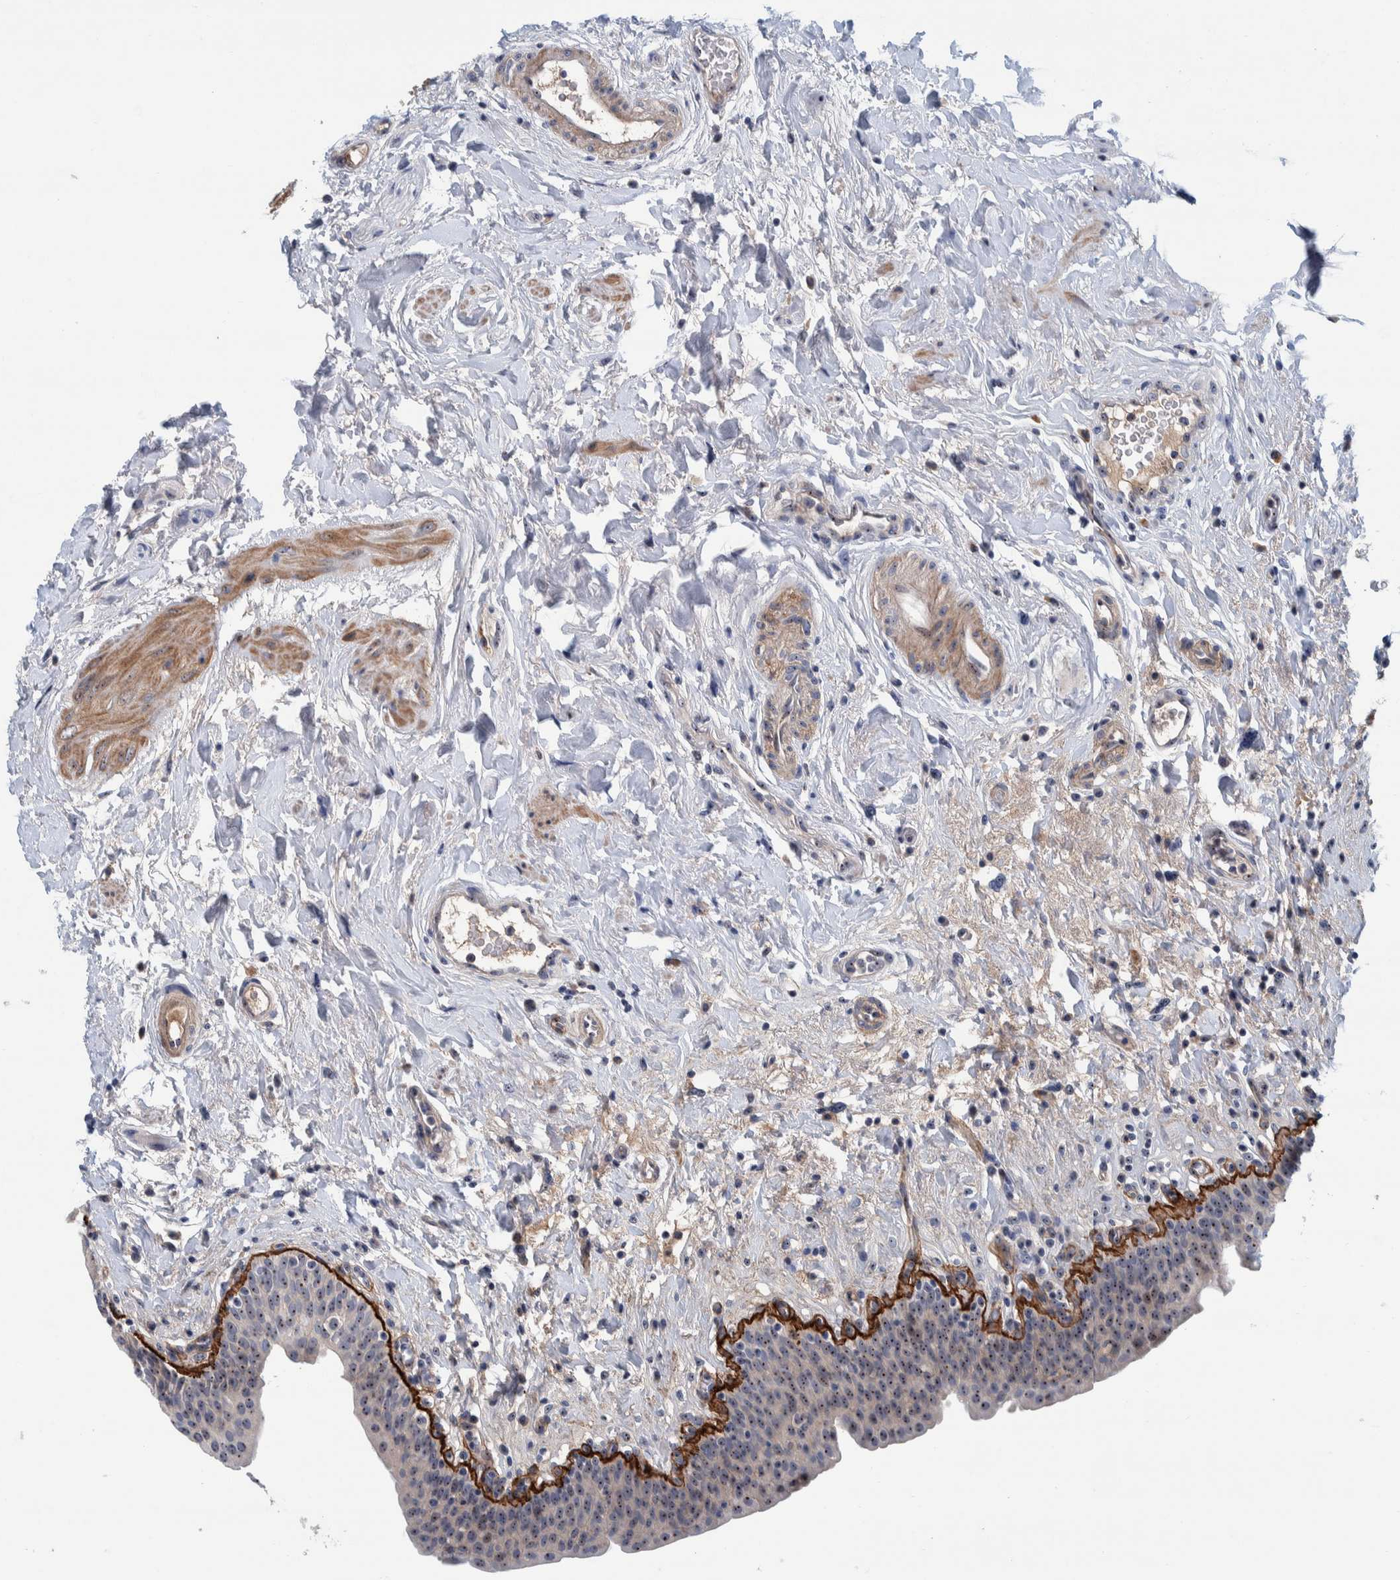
{"staining": {"intensity": "strong", "quantity": ">75%", "location": "nuclear"}, "tissue": "urinary bladder", "cell_type": "Urothelial cells", "image_type": "normal", "snomed": [{"axis": "morphology", "description": "Normal tissue, NOS"}, {"axis": "topography", "description": "Urinary bladder"}], "caption": "Immunohistochemistry (IHC) (DAB) staining of benign urinary bladder reveals strong nuclear protein expression in approximately >75% of urothelial cells.", "gene": "NOL11", "patient": {"sex": "male", "age": 83}}